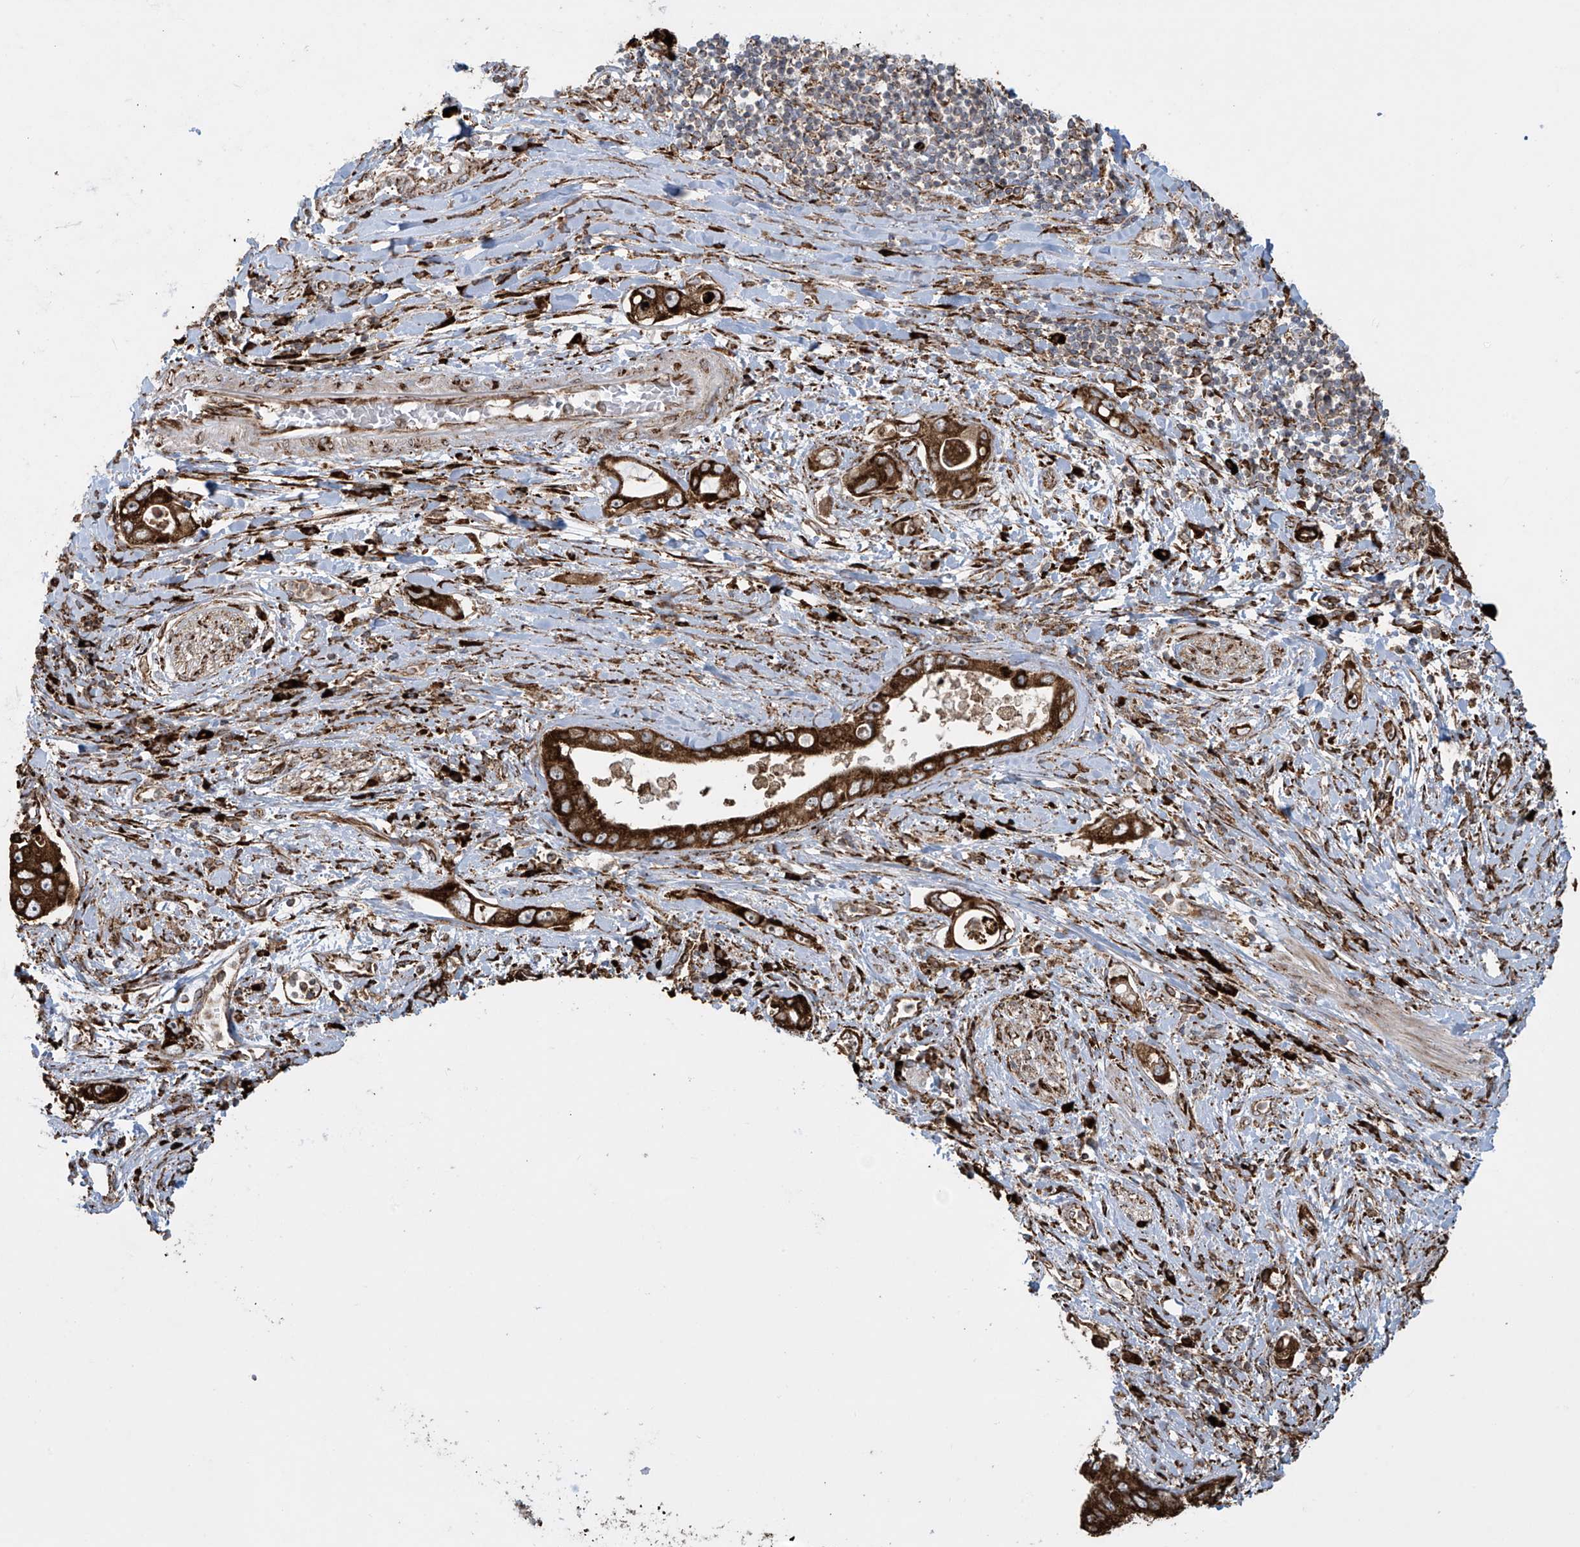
{"staining": {"intensity": "strong", "quantity": ">75%", "location": "cytoplasmic/membranous"}, "tissue": "pancreatic cancer", "cell_type": "Tumor cells", "image_type": "cancer", "snomed": [{"axis": "morphology", "description": "Inflammation, NOS"}, {"axis": "morphology", "description": "Adenocarcinoma, NOS"}, {"axis": "topography", "description": "Pancreas"}], "caption": "The image demonstrates staining of adenocarcinoma (pancreatic), revealing strong cytoplasmic/membranous protein expression (brown color) within tumor cells.", "gene": "MX1", "patient": {"sex": "female", "age": 56}}